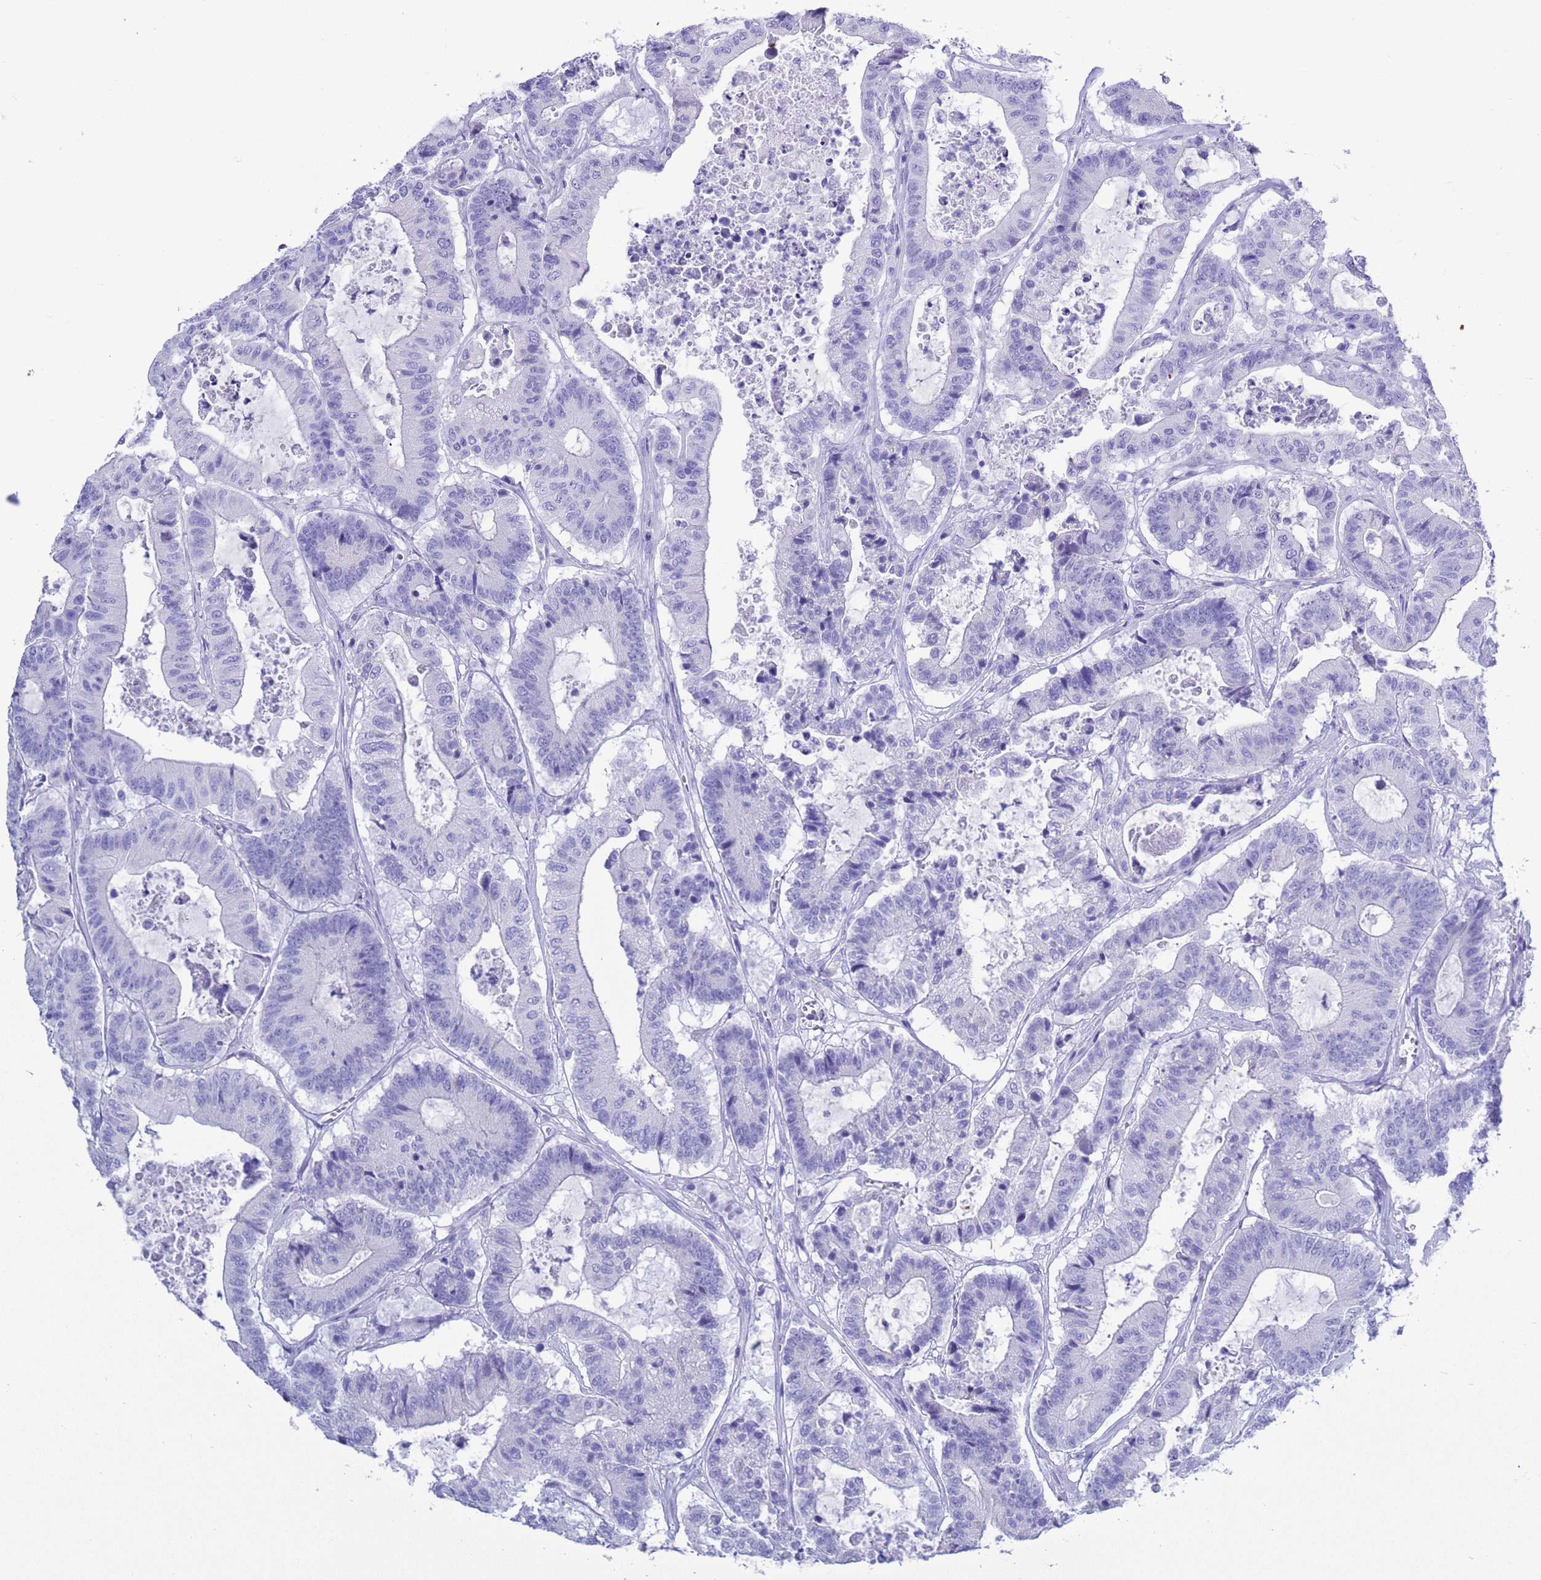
{"staining": {"intensity": "negative", "quantity": "none", "location": "none"}, "tissue": "colorectal cancer", "cell_type": "Tumor cells", "image_type": "cancer", "snomed": [{"axis": "morphology", "description": "Adenocarcinoma, NOS"}, {"axis": "topography", "description": "Colon"}], "caption": "Immunohistochemical staining of adenocarcinoma (colorectal) demonstrates no significant expression in tumor cells.", "gene": "GSTM1", "patient": {"sex": "female", "age": 84}}